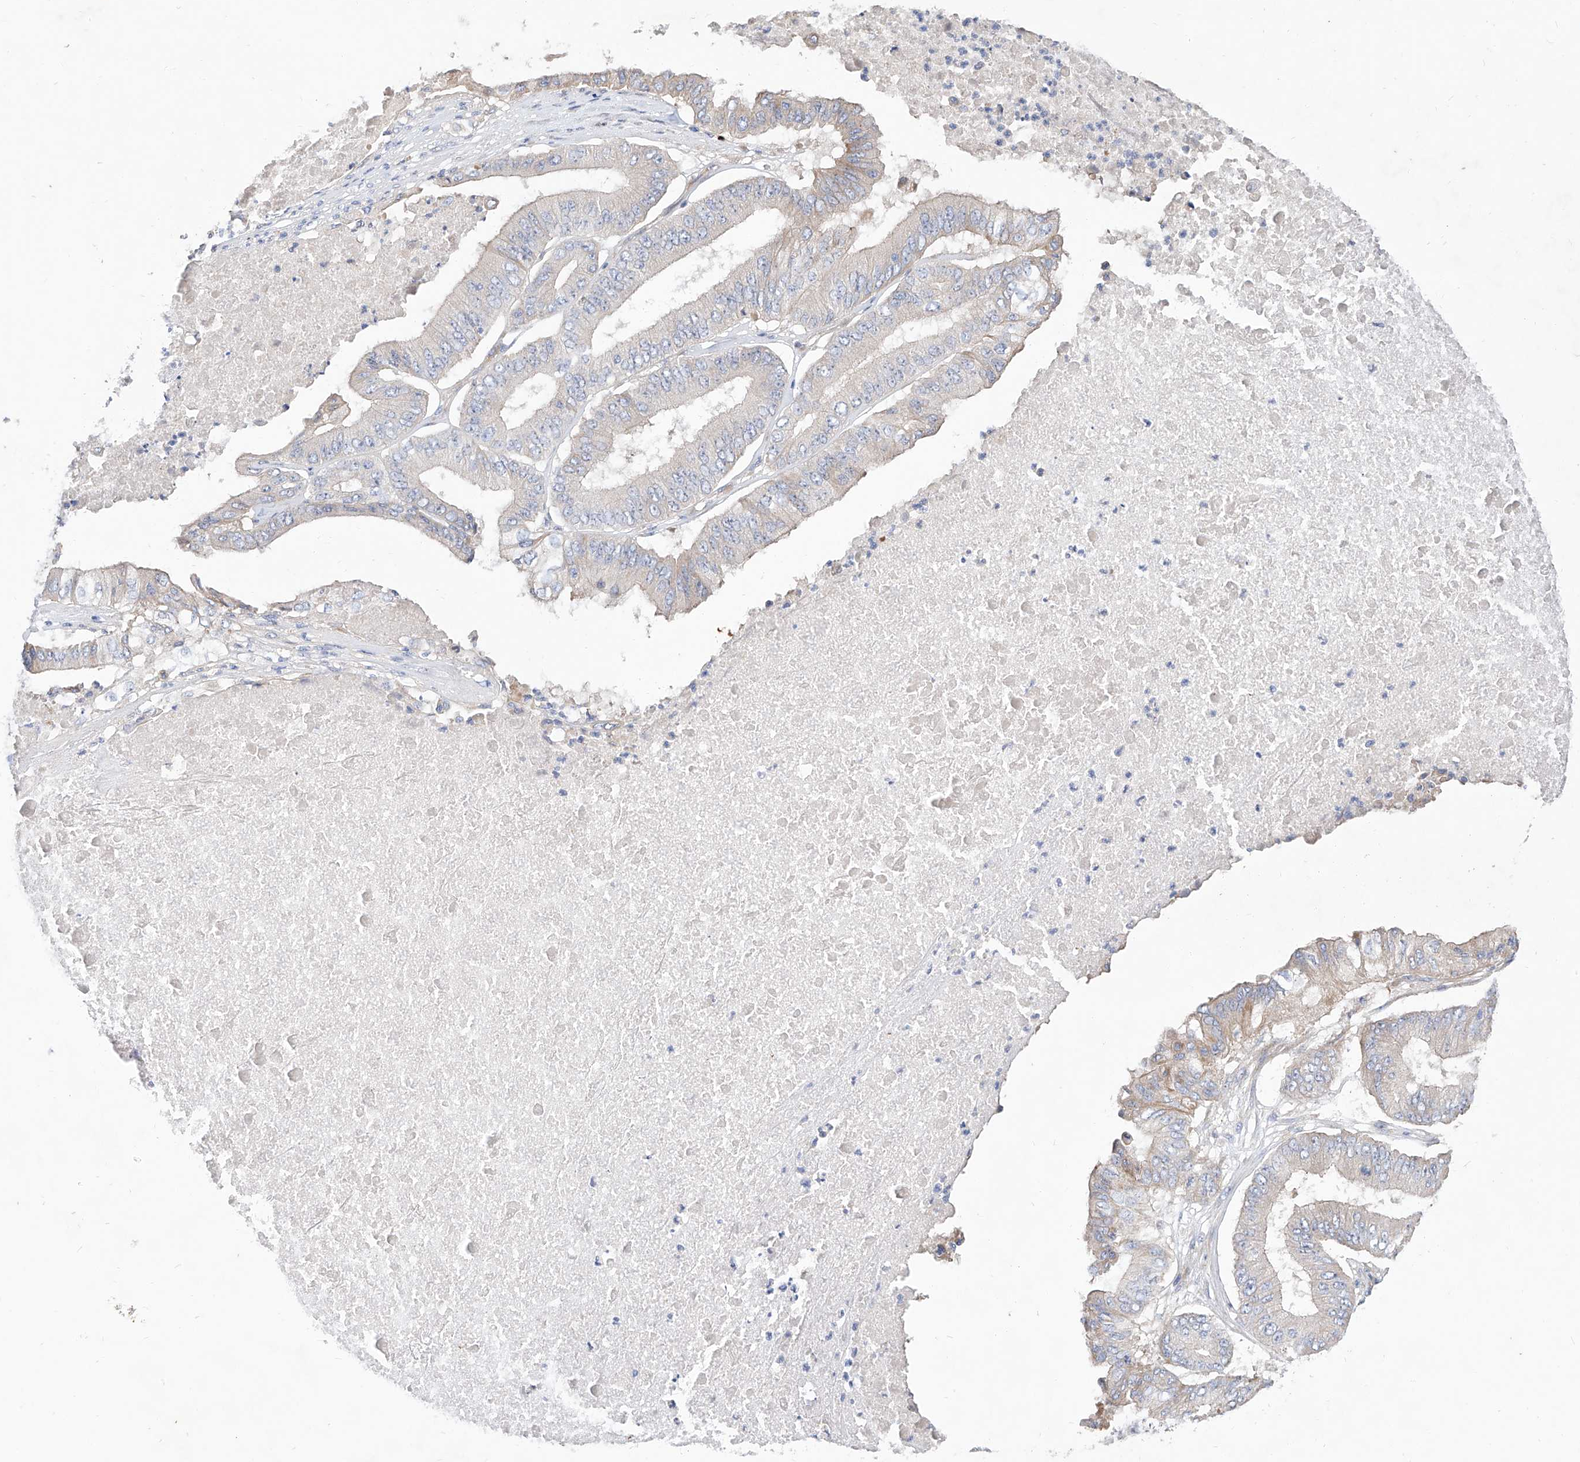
{"staining": {"intensity": "weak", "quantity": "<25%", "location": "cytoplasmic/membranous"}, "tissue": "pancreatic cancer", "cell_type": "Tumor cells", "image_type": "cancer", "snomed": [{"axis": "morphology", "description": "Adenocarcinoma, NOS"}, {"axis": "topography", "description": "Pancreas"}], "caption": "A histopathology image of human pancreatic cancer (adenocarcinoma) is negative for staining in tumor cells.", "gene": "DIRAS3", "patient": {"sex": "female", "age": 77}}